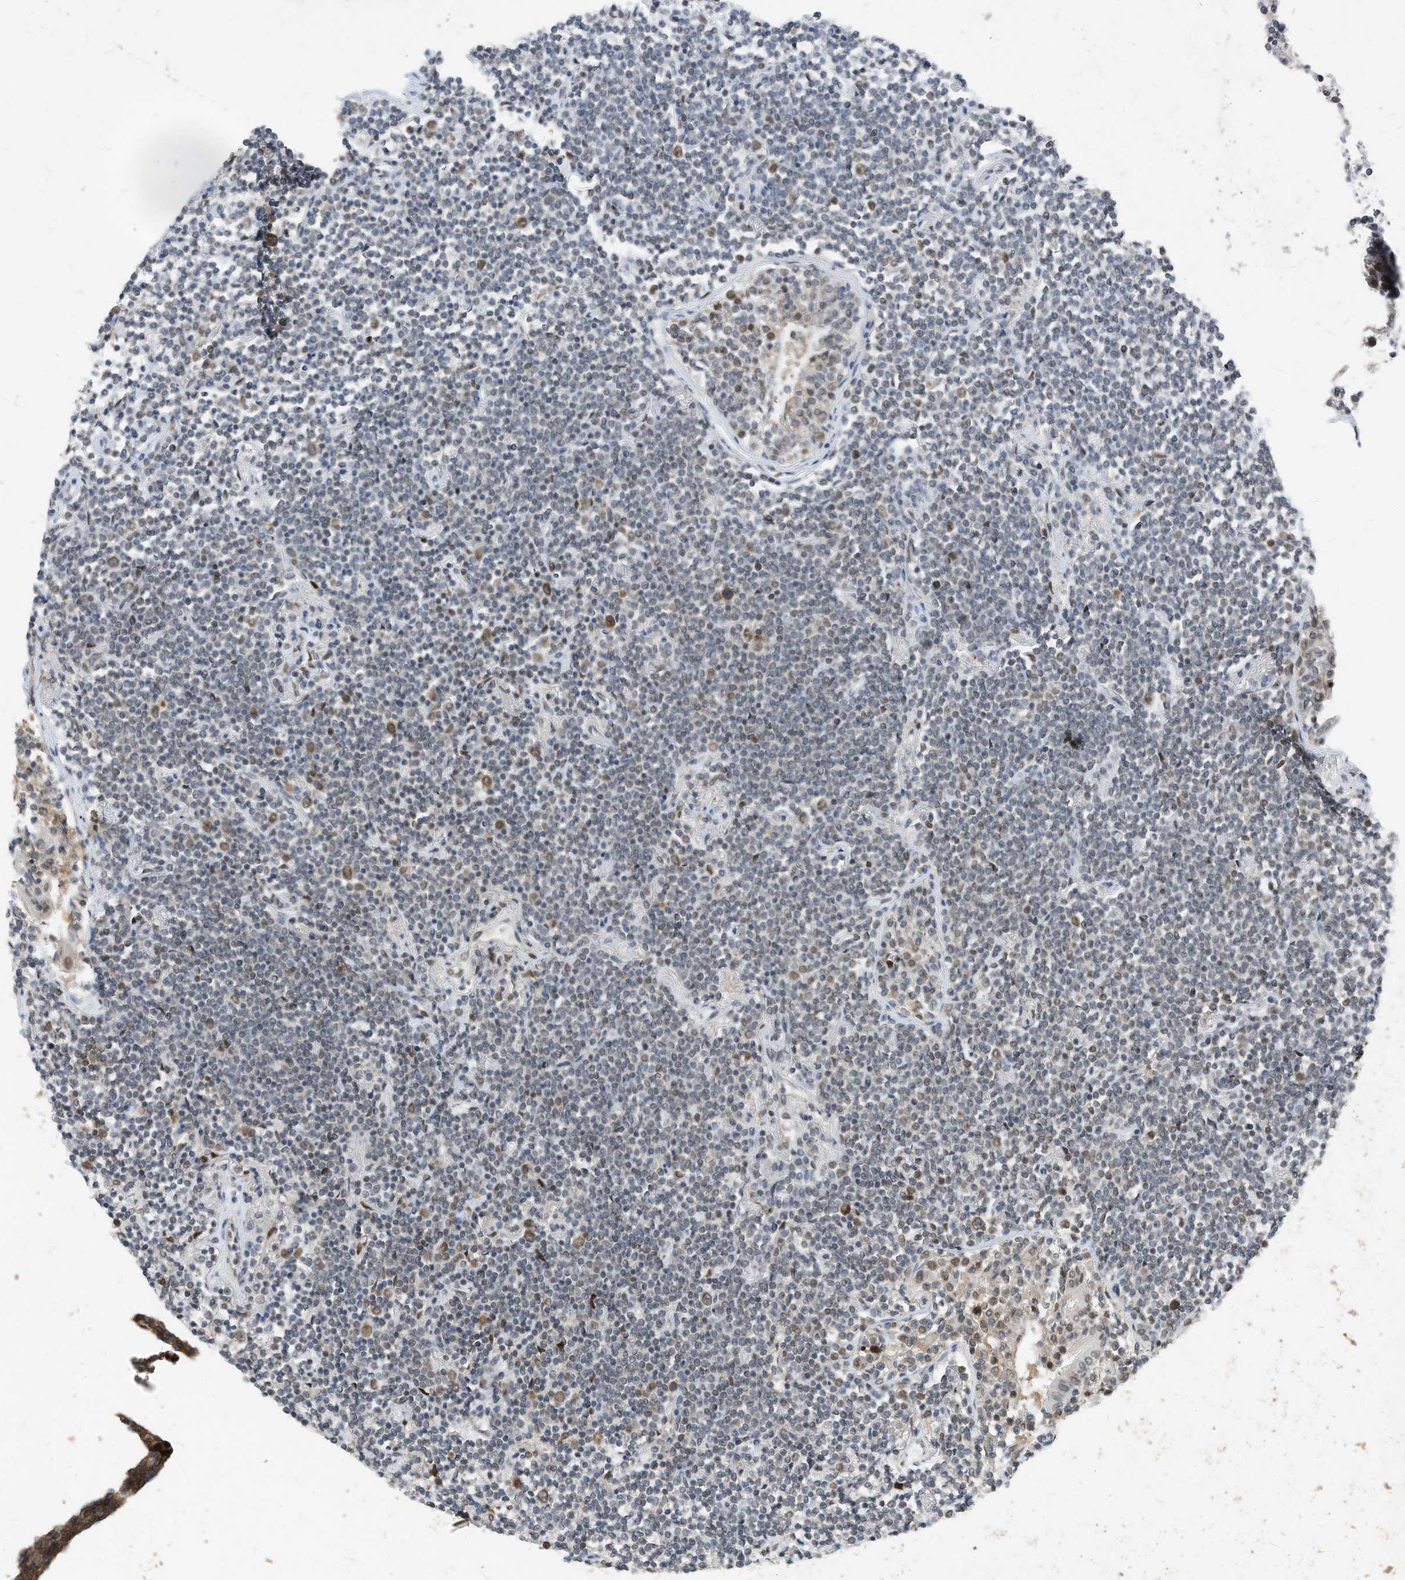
{"staining": {"intensity": "negative", "quantity": "none", "location": "none"}, "tissue": "lymphoma", "cell_type": "Tumor cells", "image_type": "cancer", "snomed": [{"axis": "morphology", "description": "Malignant lymphoma, non-Hodgkin's type, Low grade"}, {"axis": "topography", "description": "Lung"}], "caption": "DAB (3,3'-diaminobenzidine) immunohistochemical staining of lymphoma reveals no significant positivity in tumor cells.", "gene": "KPNB1", "patient": {"sex": "female", "age": 71}}